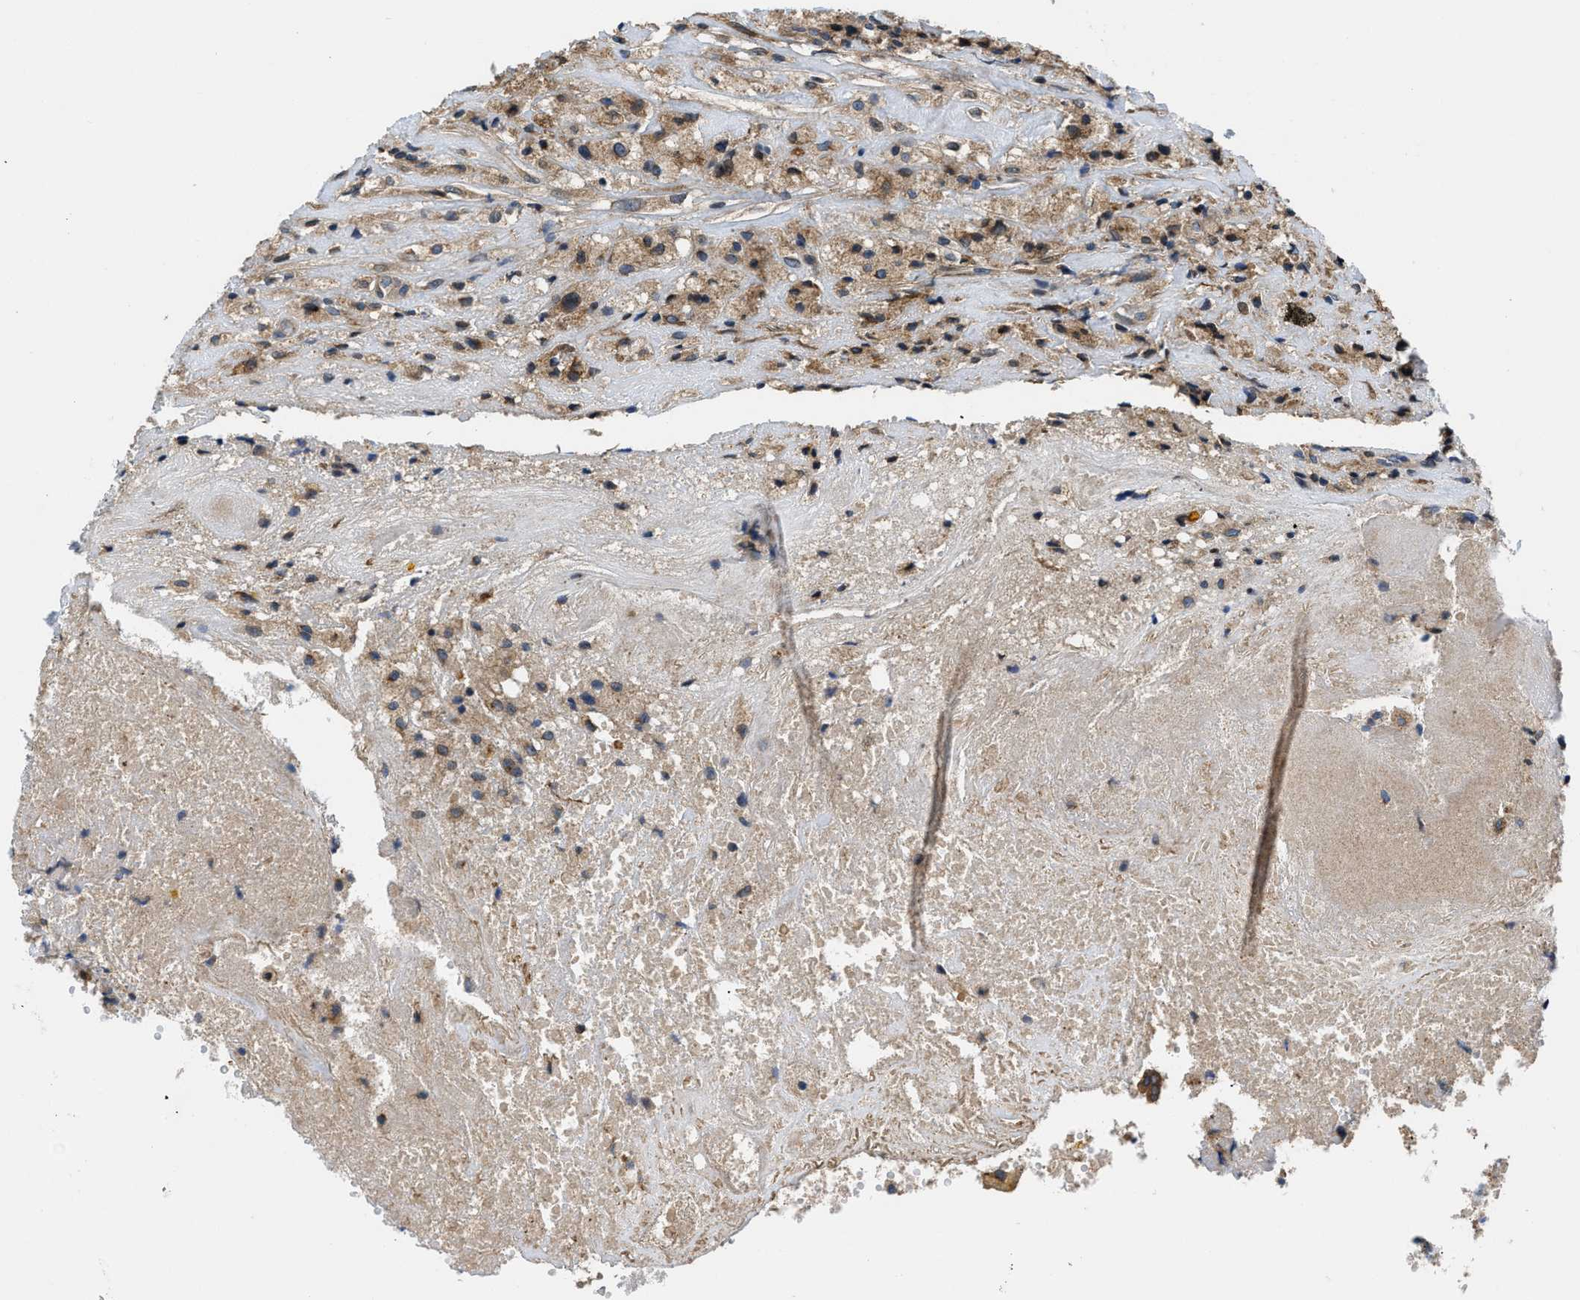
{"staining": {"intensity": "moderate", "quantity": ">75%", "location": "cytoplasmic/membranous"}, "tissue": "testis cancer", "cell_type": "Tumor cells", "image_type": "cancer", "snomed": [{"axis": "morphology", "description": "Carcinoma, Embryonal, NOS"}, {"axis": "topography", "description": "Testis"}], "caption": "IHC of human testis embryonal carcinoma shows medium levels of moderate cytoplasmic/membranous staining in approximately >75% of tumor cells.", "gene": "CEP128", "patient": {"sex": "male", "age": 2}}